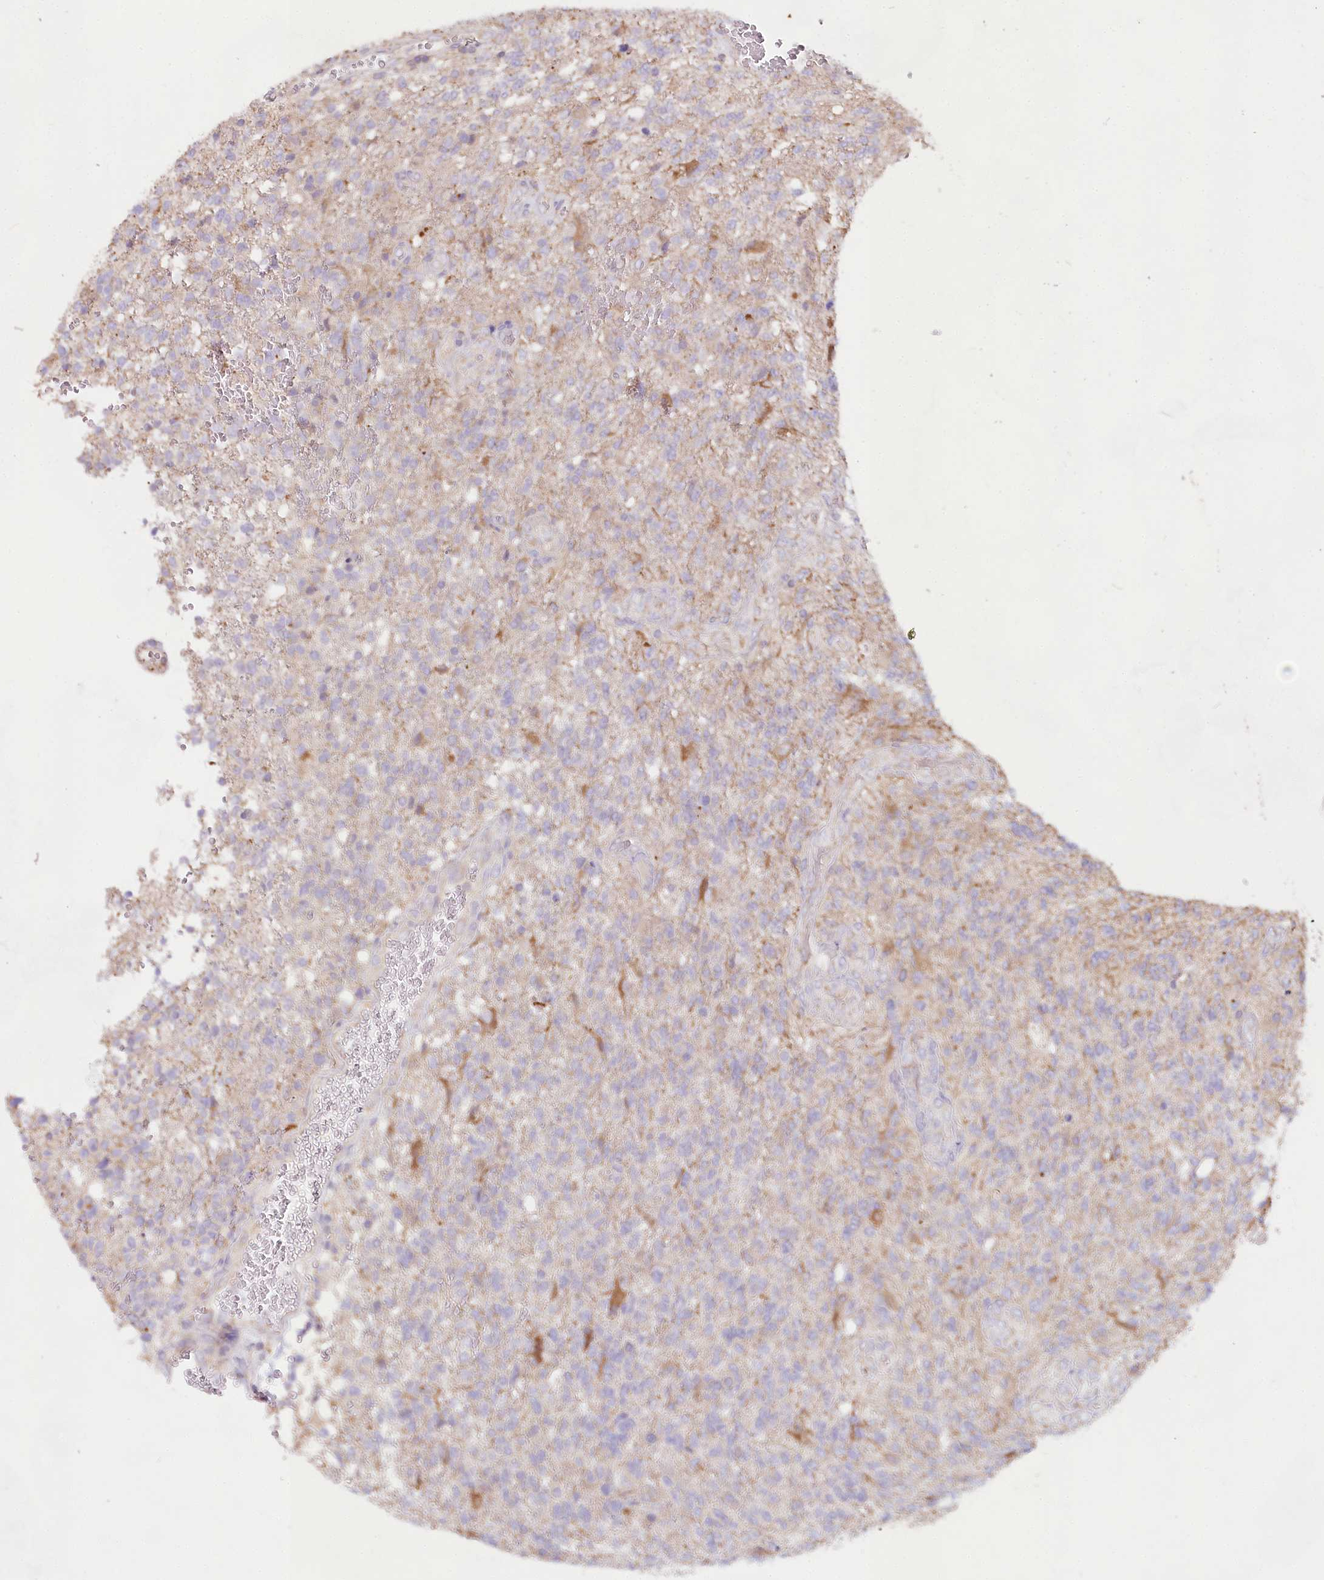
{"staining": {"intensity": "negative", "quantity": "none", "location": "none"}, "tissue": "glioma", "cell_type": "Tumor cells", "image_type": "cancer", "snomed": [{"axis": "morphology", "description": "Glioma, malignant, High grade"}, {"axis": "topography", "description": "Brain"}], "caption": "High magnification brightfield microscopy of malignant high-grade glioma stained with DAB (3,3'-diaminobenzidine) (brown) and counterstained with hematoxylin (blue): tumor cells show no significant positivity.", "gene": "TASOR2", "patient": {"sex": "male", "age": 56}}